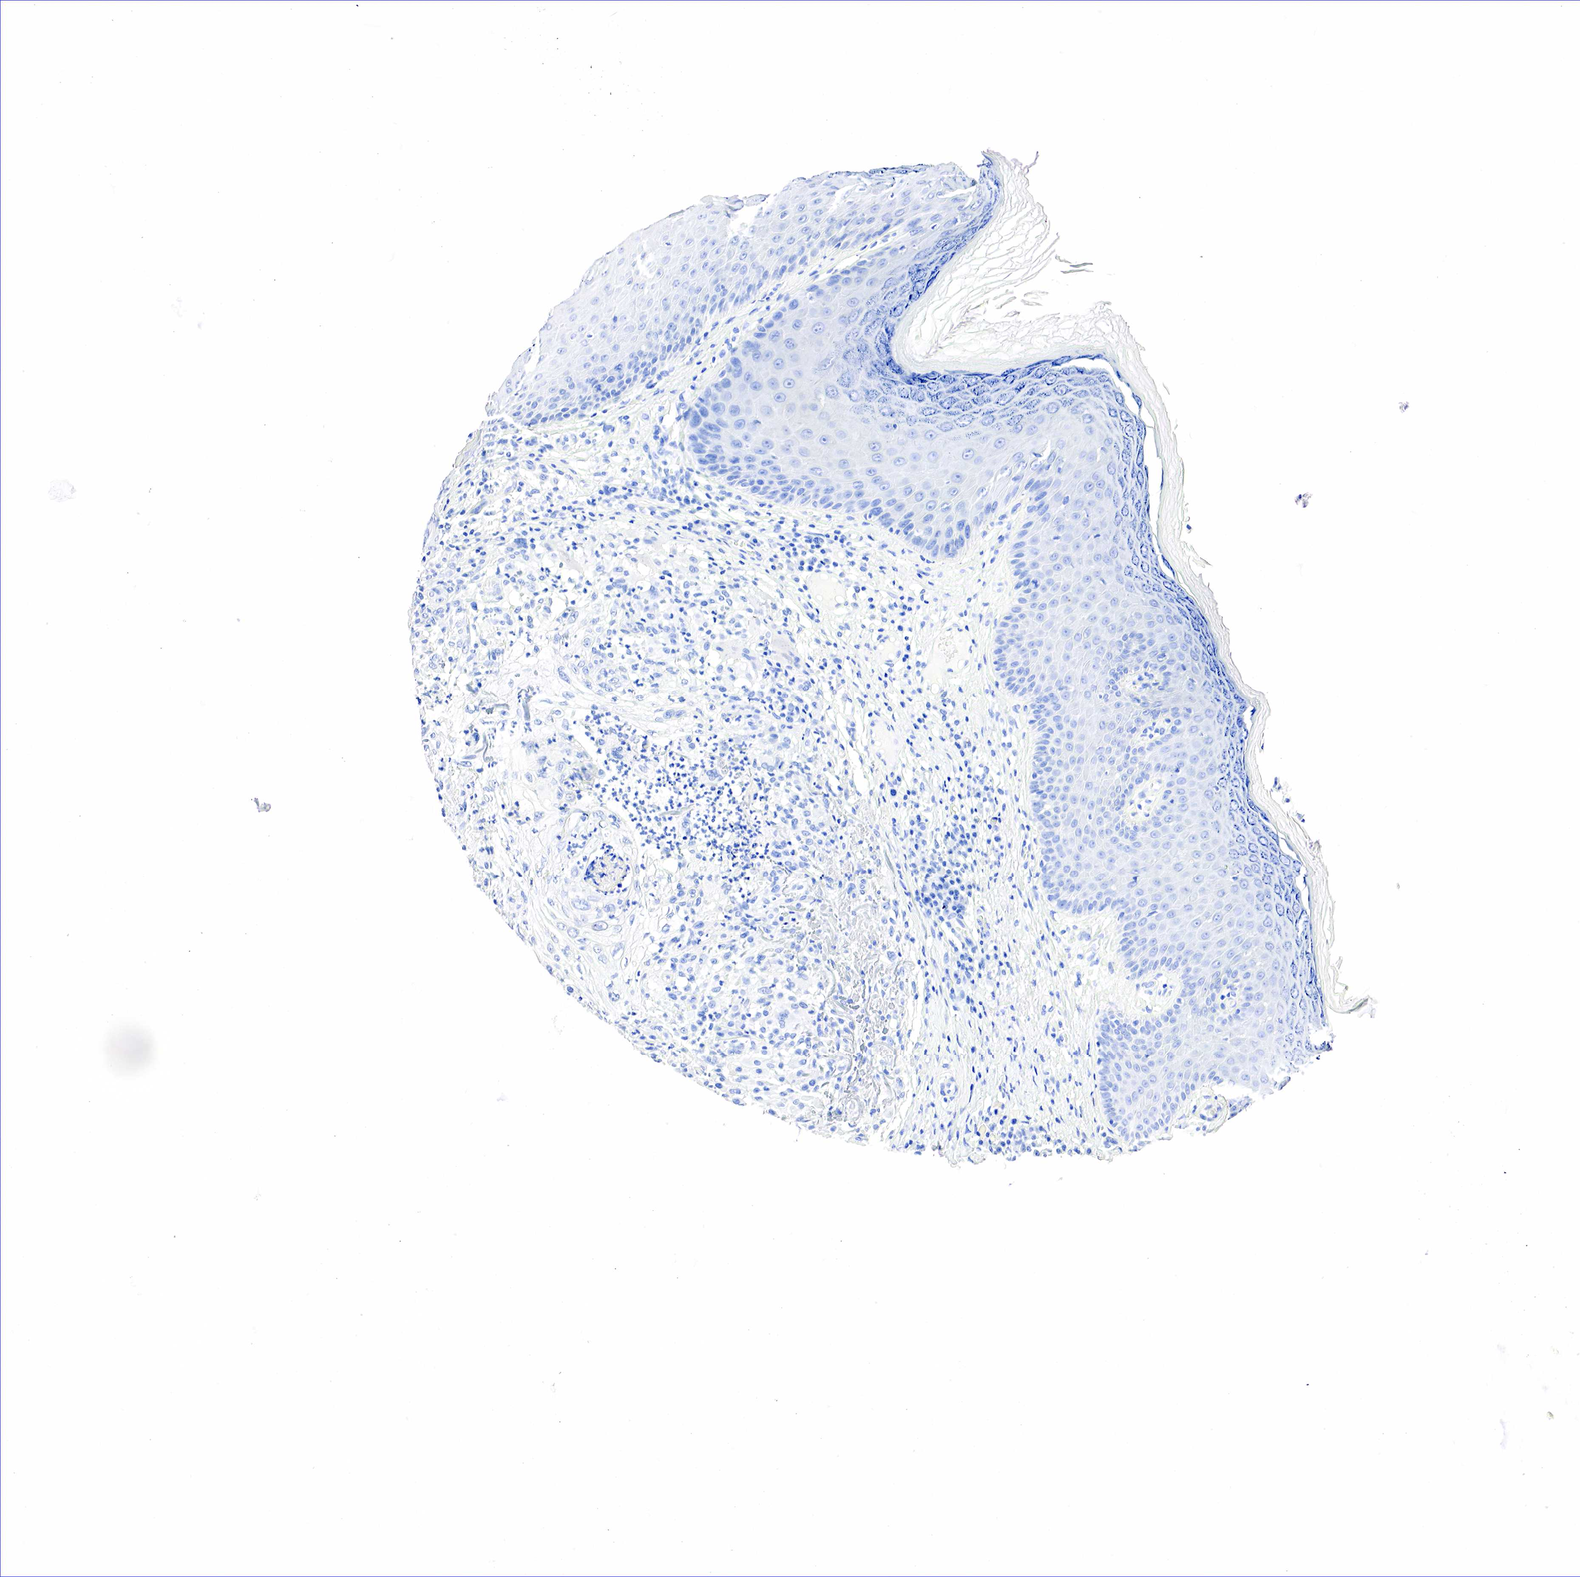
{"staining": {"intensity": "negative", "quantity": "none", "location": "none"}, "tissue": "skin cancer", "cell_type": "Tumor cells", "image_type": "cancer", "snomed": [{"axis": "morphology", "description": "Normal tissue, NOS"}, {"axis": "morphology", "description": "Basal cell carcinoma"}, {"axis": "topography", "description": "Skin"}], "caption": "IHC of skin basal cell carcinoma exhibits no staining in tumor cells.", "gene": "NKX2-1", "patient": {"sex": "male", "age": 74}}